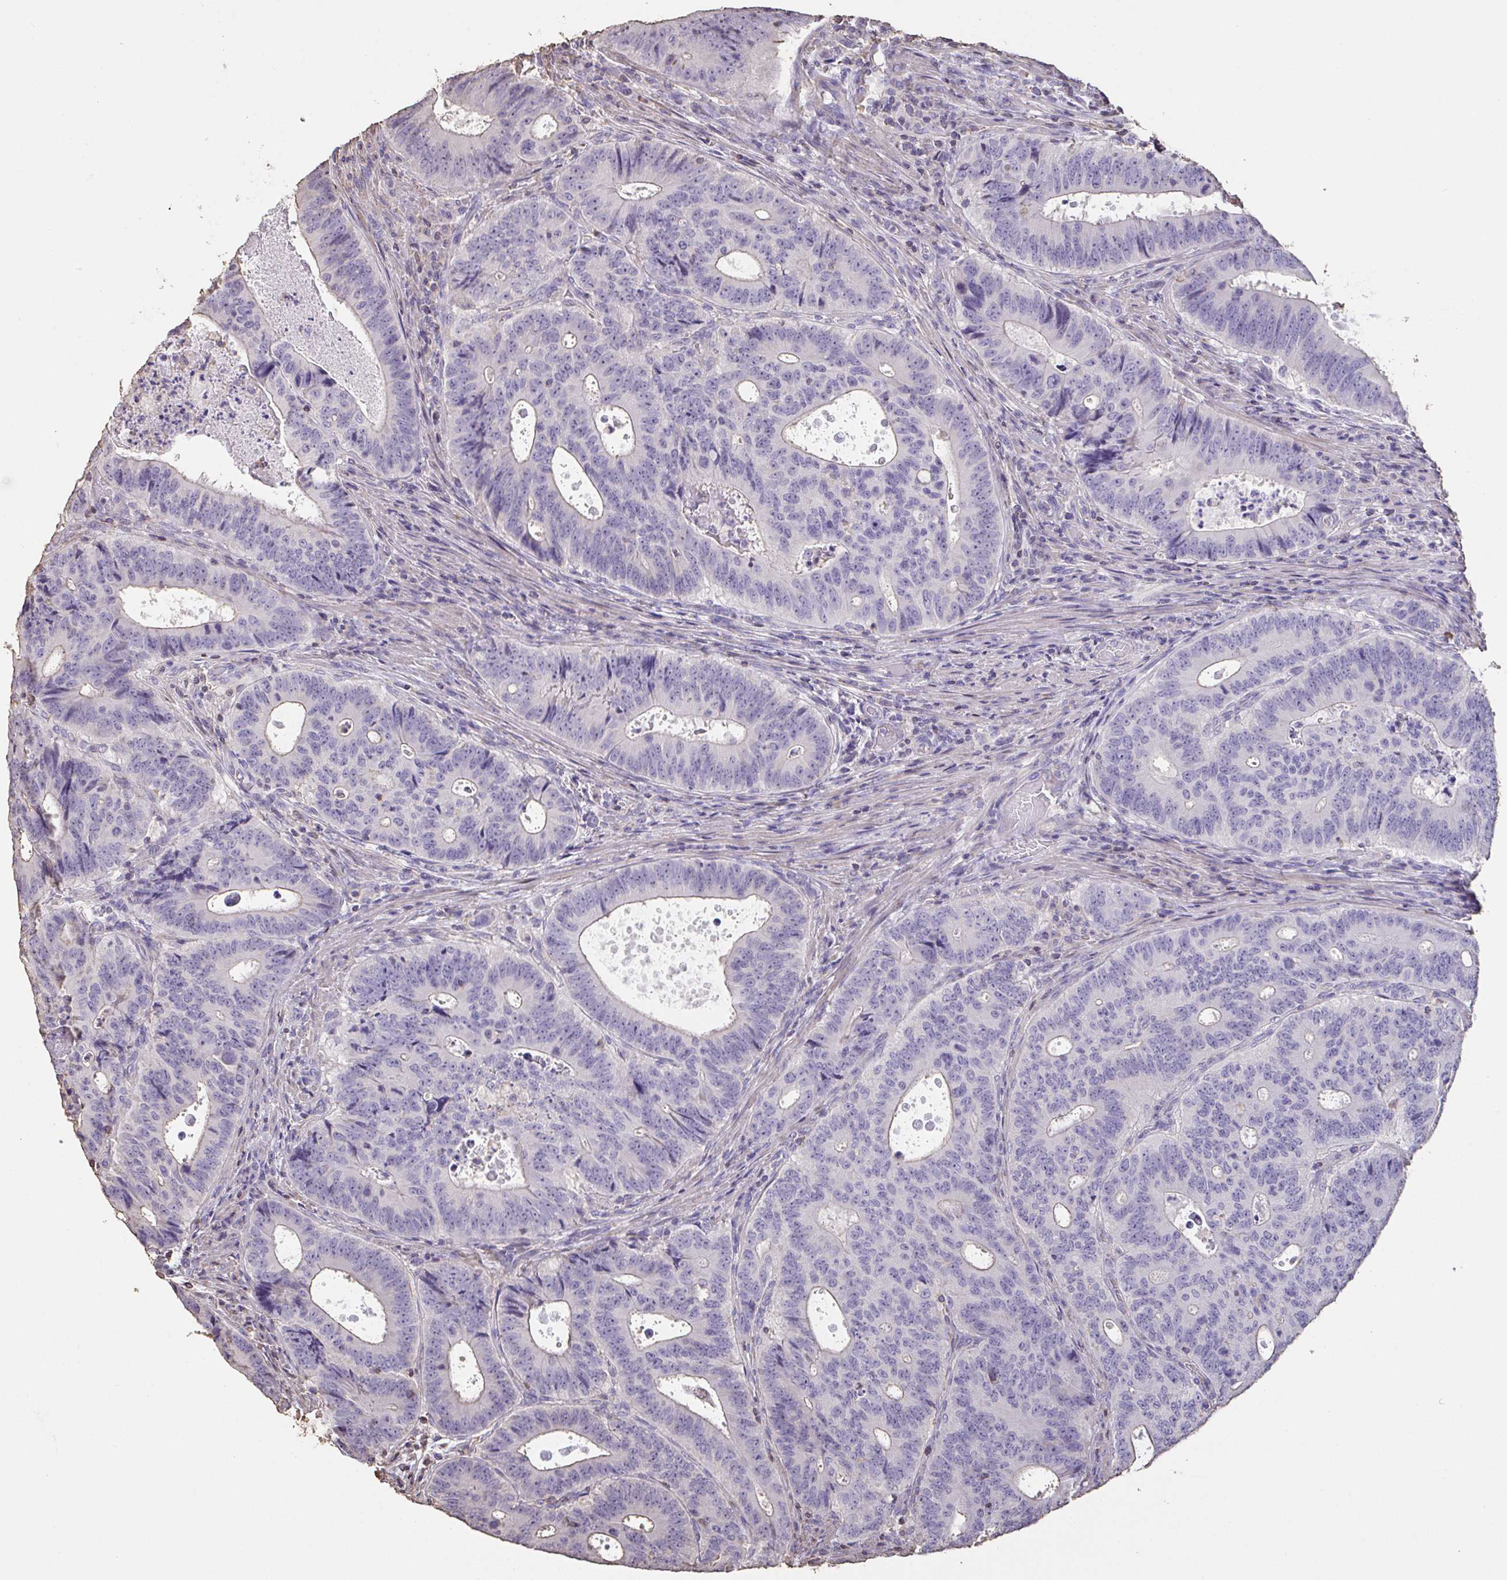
{"staining": {"intensity": "negative", "quantity": "none", "location": "none"}, "tissue": "colorectal cancer", "cell_type": "Tumor cells", "image_type": "cancer", "snomed": [{"axis": "morphology", "description": "Adenocarcinoma, NOS"}, {"axis": "topography", "description": "Colon"}], "caption": "Colorectal cancer stained for a protein using immunohistochemistry (IHC) shows no positivity tumor cells.", "gene": "IL23R", "patient": {"sex": "male", "age": 62}}